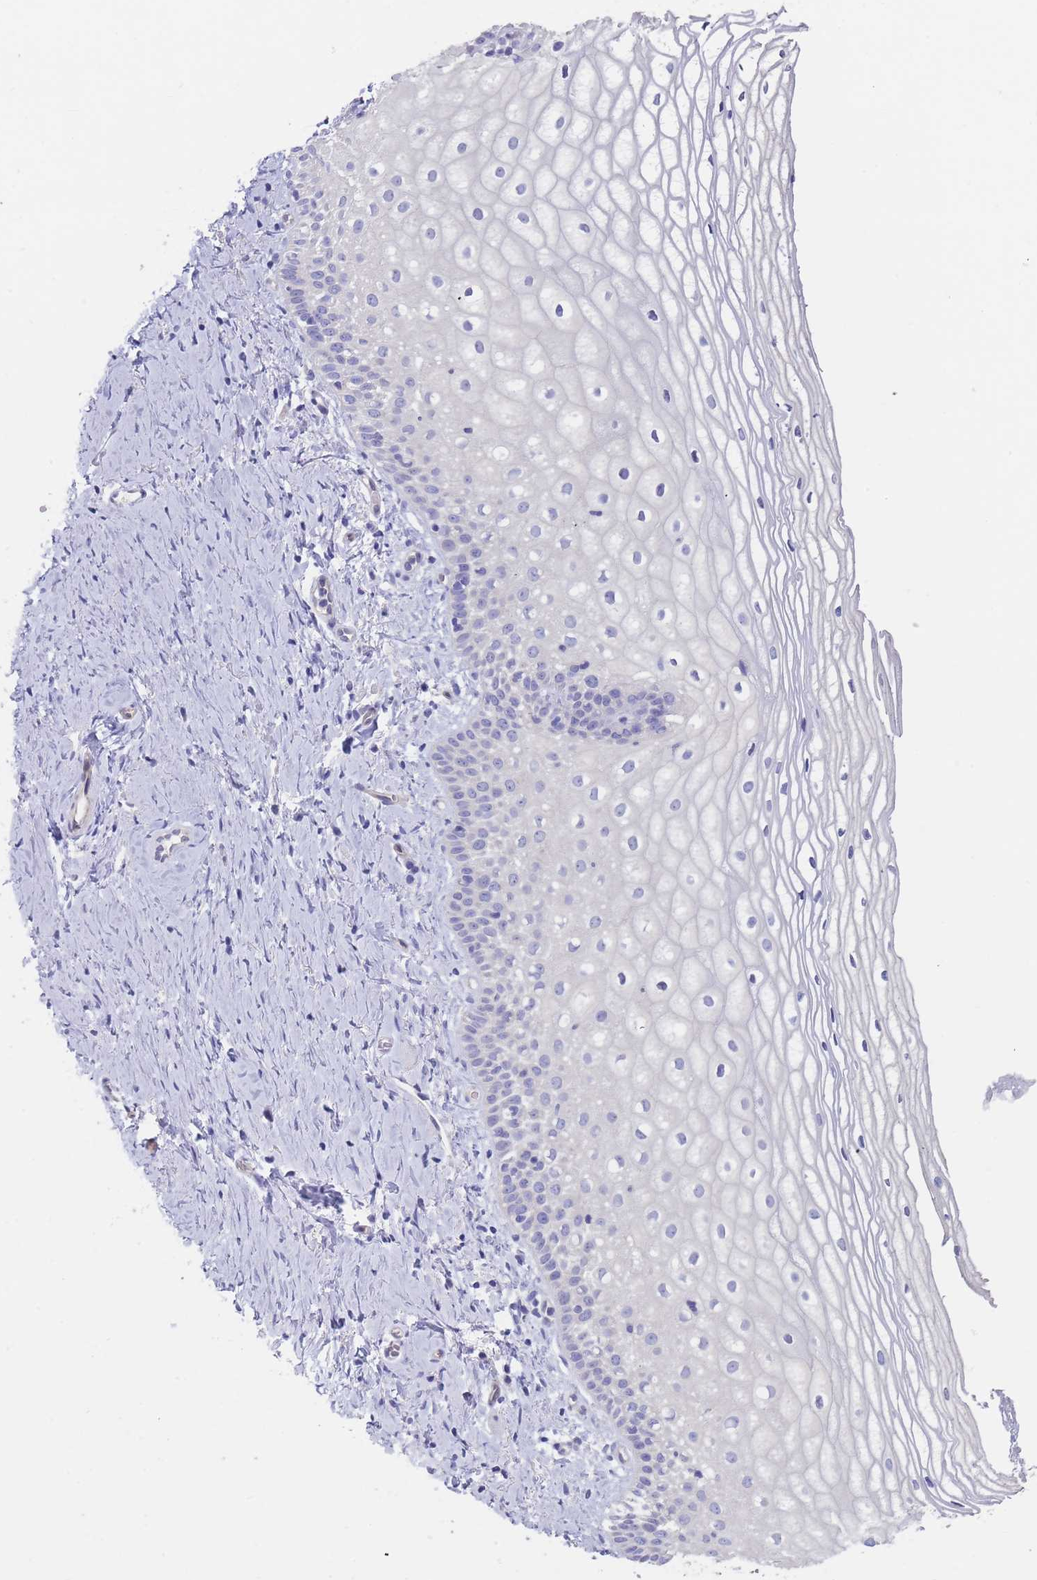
{"staining": {"intensity": "negative", "quantity": "none", "location": "none"}, "tissue": "vagina", "cell_type": "Squamous epithelial cells", "image_type": "normal", "snomed": [{"axis": "morphology", "description": "Normal tissue, NOS"}, {"axis": "topography", "description": "Vagina"}], "caption": "Immunohistochemistry (IHC) of benign vagina reveals no staining in squamous epithelial cells.", "gene": "ZNF281", "patient": {"sex": "female", "age": 56}}